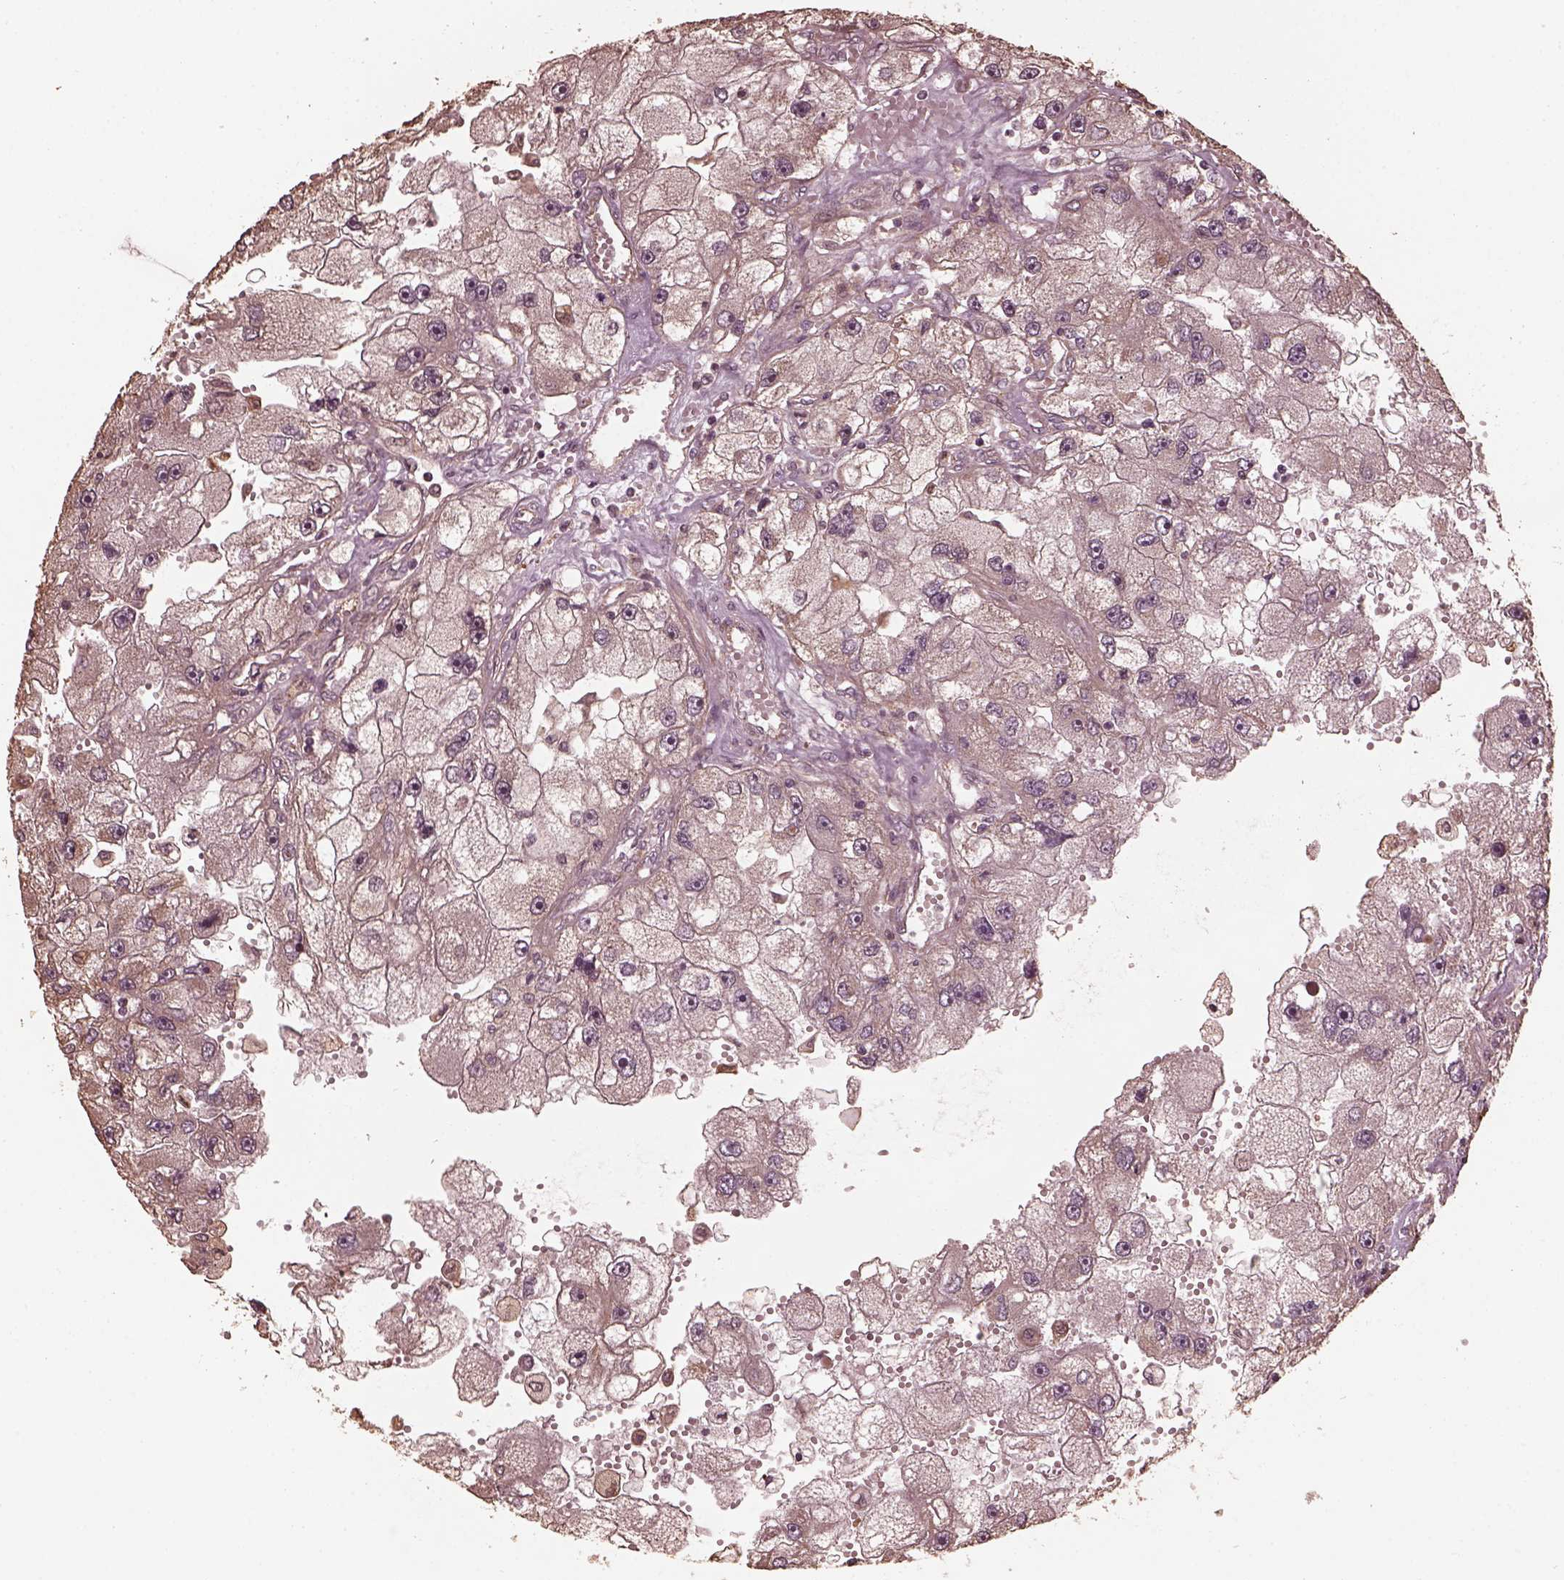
{"staining": {"intensity": "weak", "quantity": "<25%", "location": "cytoplasmic/membranous"}, "tissue": "renal cancer", "cell_type": "Tumor cells", "image_type": "cancer", "snomed": [{"axis": "morphology", "description": "Adenocarcinoma, NOS"}, {"axis": "topography", "description": "Kidney"}], "caption": "DAB (3,3'-diaminobenzidine) immunohistochemical staining of human adenocarcinoma (renal) exhibits no significant expression in tumor cells.", "gene": "GTPBP1", "patient": {"sex": "male", "age": 63}}